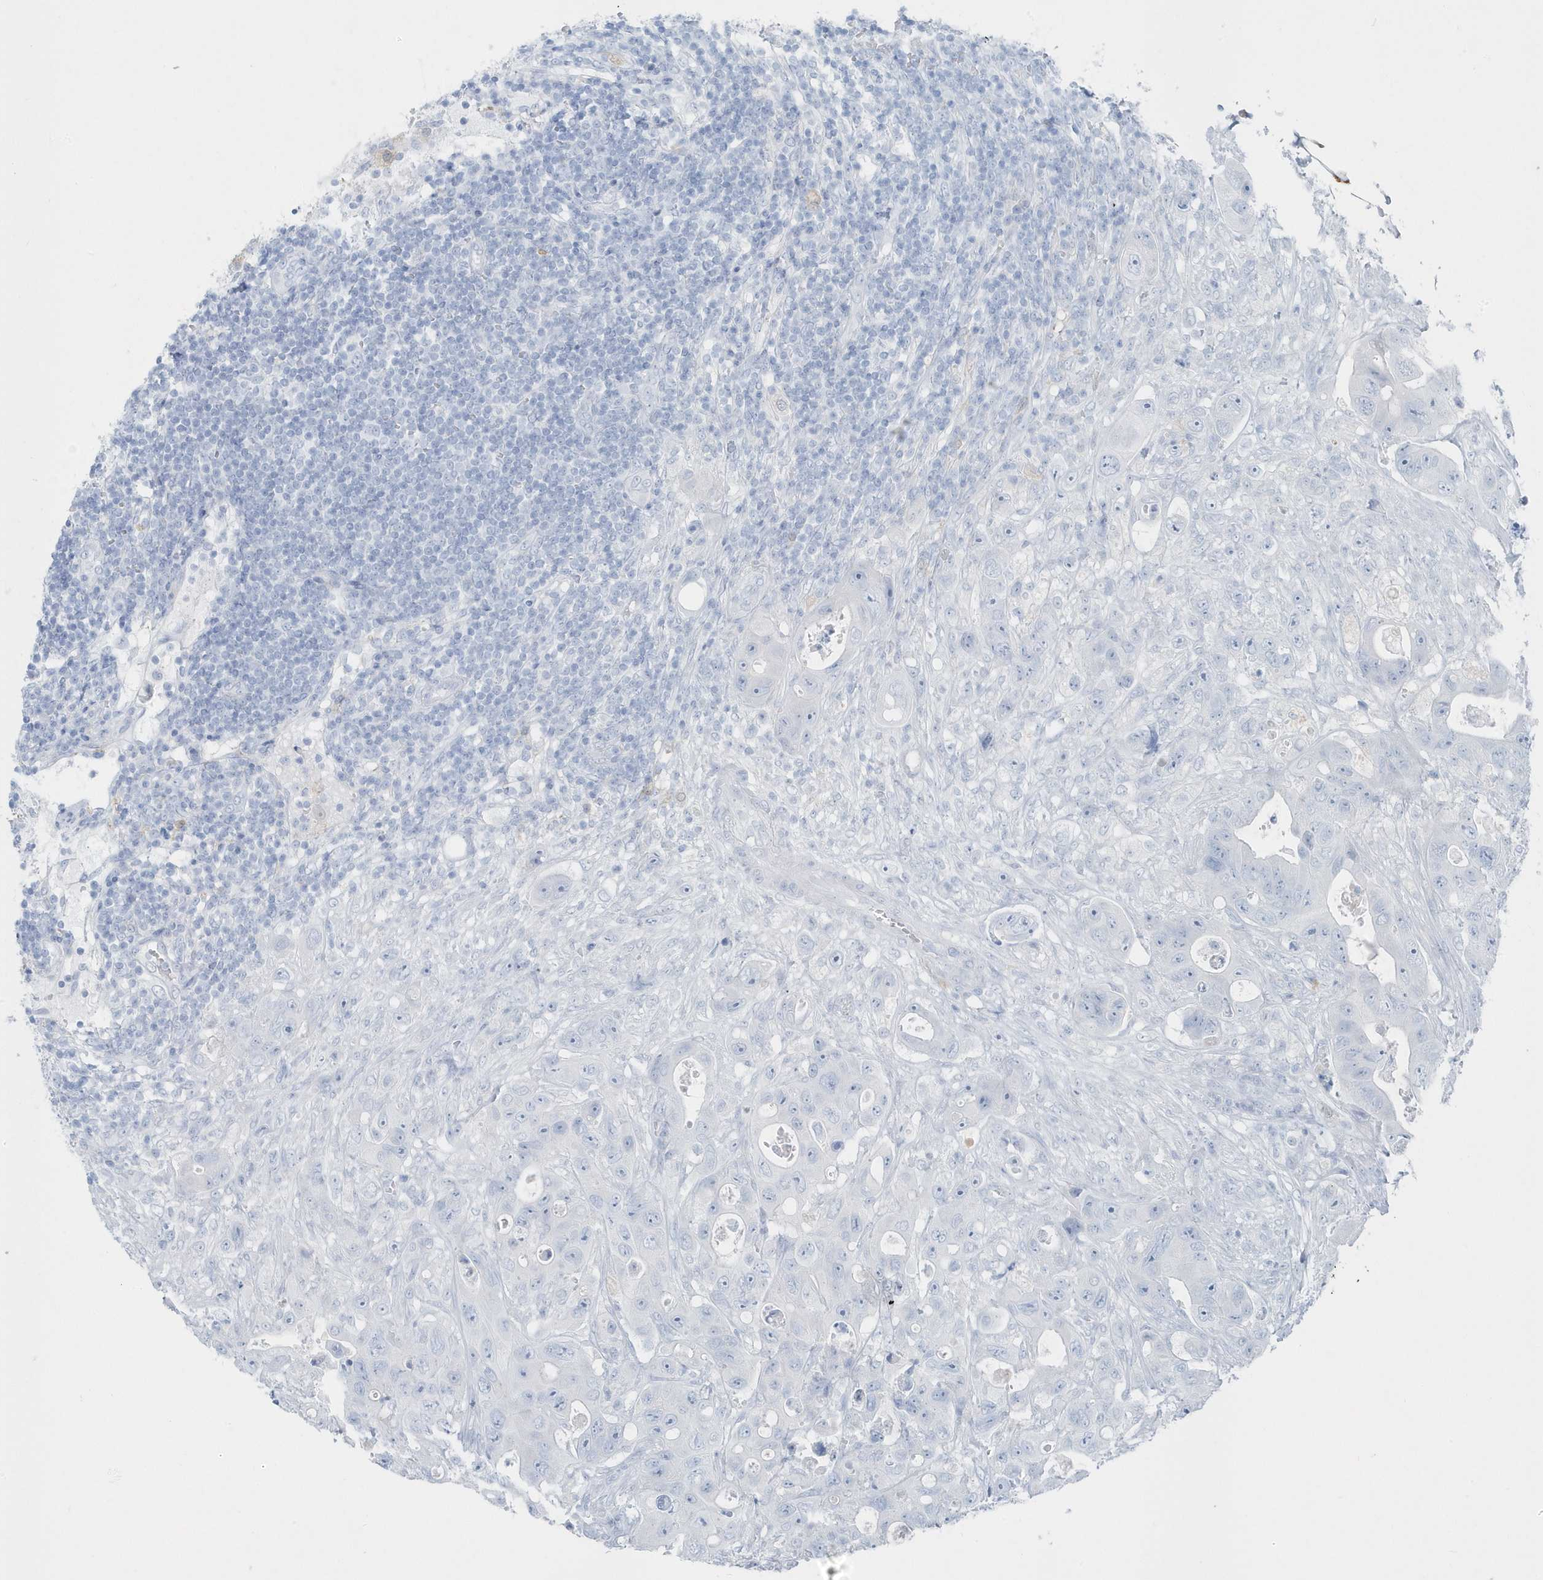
{"staining": {"intensity": "negative", "quantity": "none", "location": "none"}, "tissue": "colorectal cancer", "cell_type": "Tumor cells", "image_type": "cancer", "snomed": [{"axis": "morphology", "description": "Adenocarcinoma, NOS"}, {"axis": "topography", "description": "Colon"}], "caption": "Human adenocarcinoma (colorectal) stained for a protein using immunohistochemistry demonstrates no staining in tumor cells.", "gene": "FAM98A", "patient": {"sex": "female", "age": 46}}